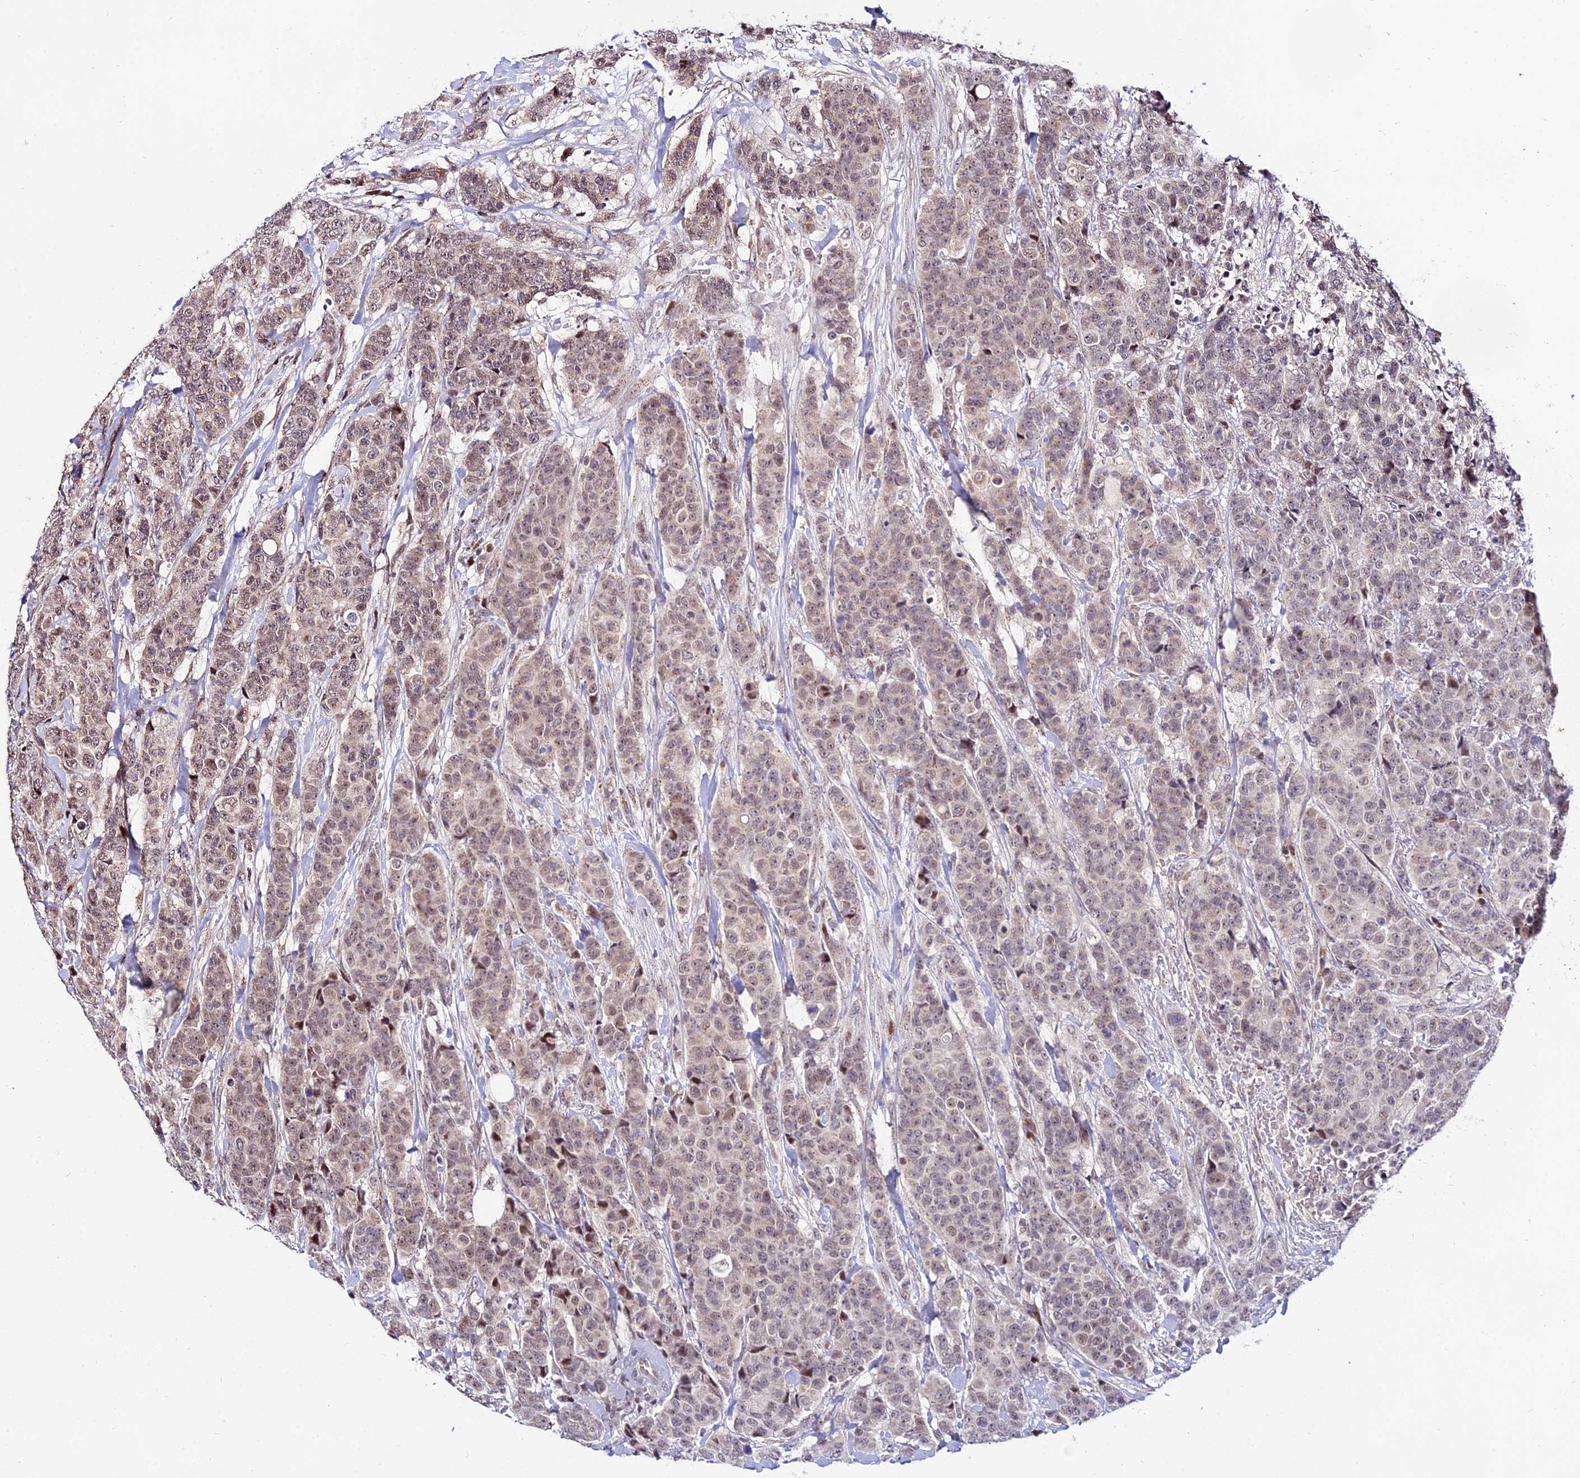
{"staining": {"intensity": "weak", "quantity": ">75%", "location": "nuclear"}, "tissue": "breast cancer", "cell_type": "Tumor cells", "image_type": "cancer", "snomed": [{"axis": "morphology", "description": "Duct carcinoma"}, {"axis": "topography", "description": "Breast"}], "caption": "There is low levels of weak nuclear positivity in tumor cells of infiltrating ductal carcinoma (breast), as demonstrated by immunohistochemical staining (brown color).", "gene": "CIB3", "patient": {"sex": "female", "age": 40}}